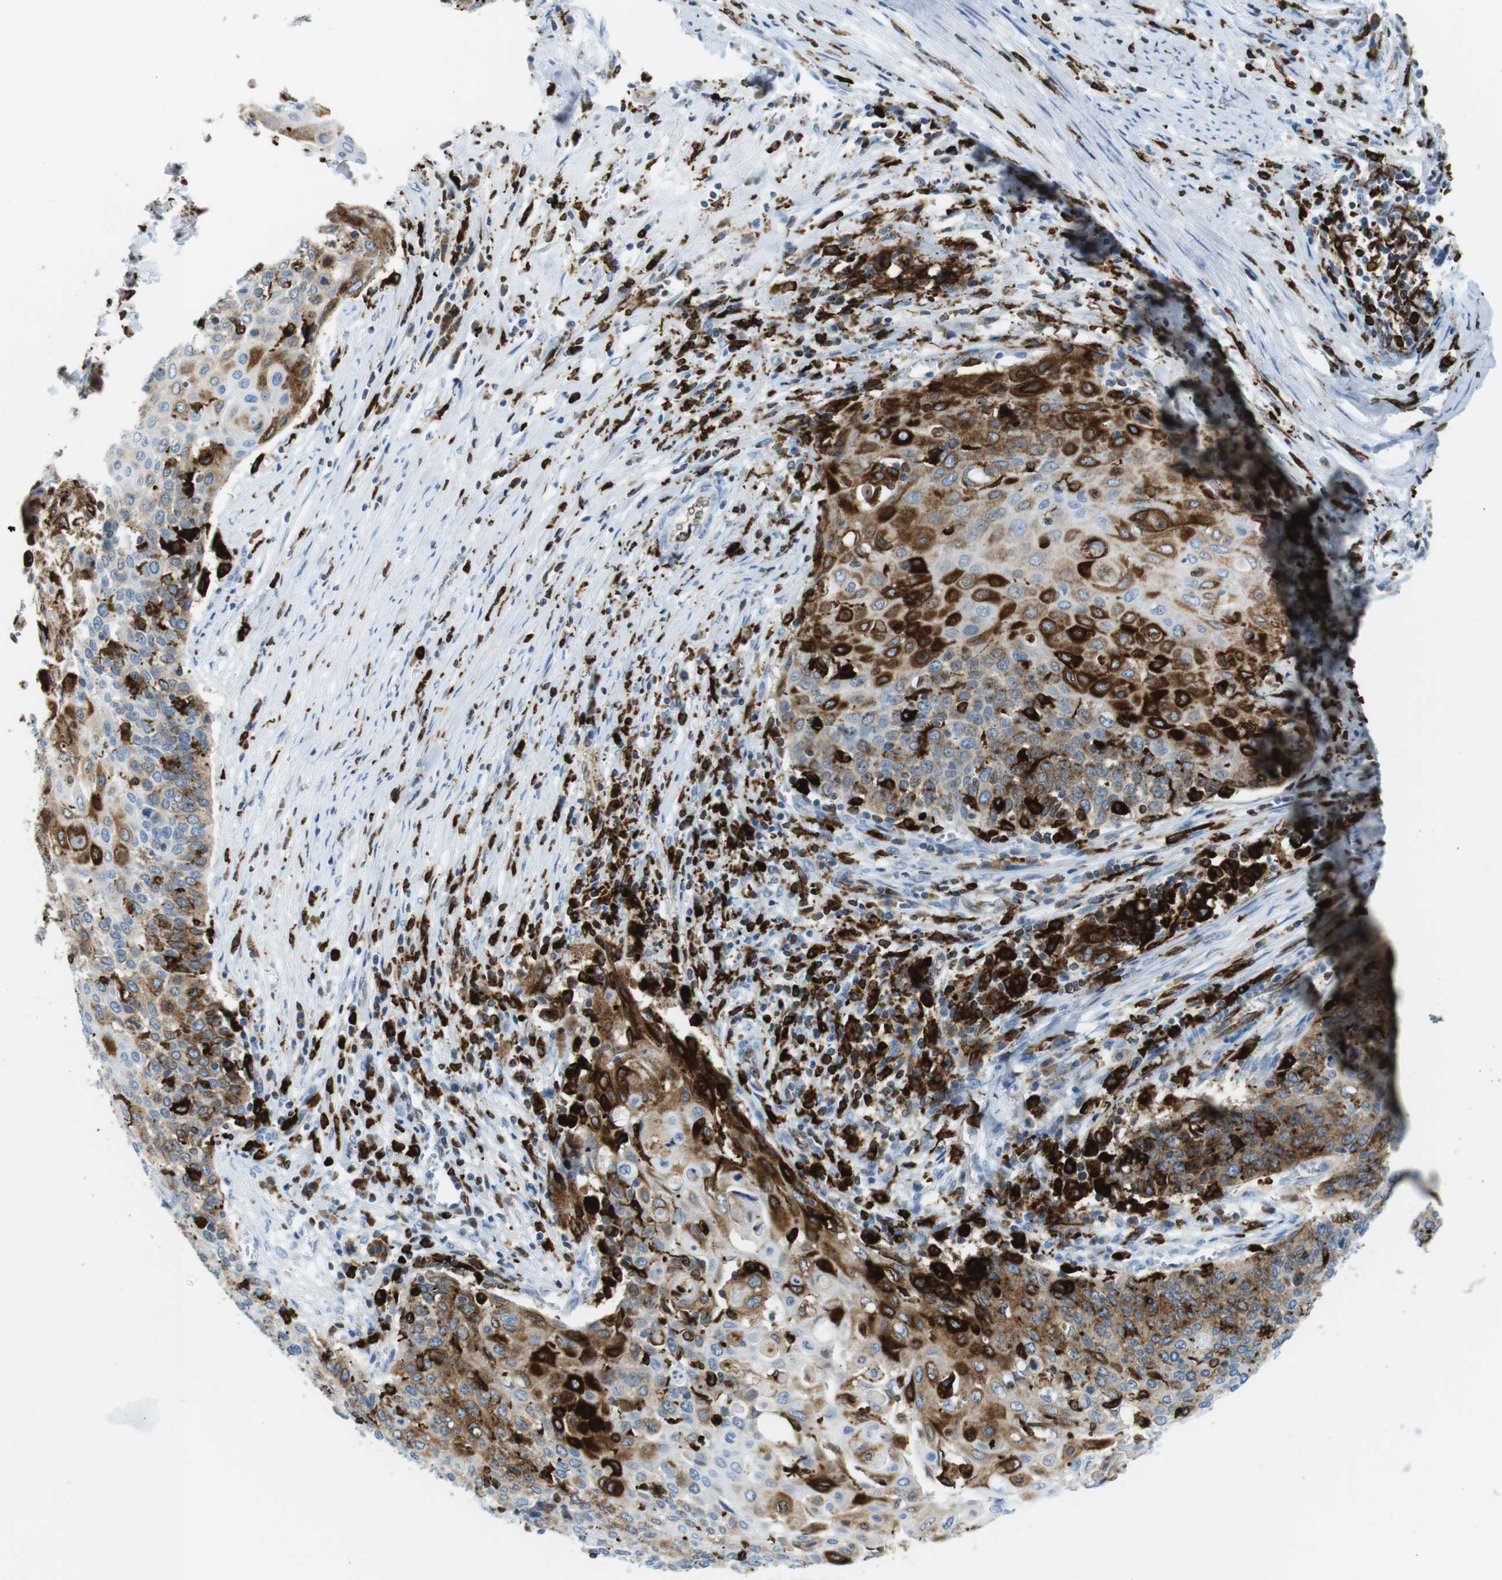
{"staining": {"intensity": "moderate", "quantity": "25%-75%", "location": "cytoplasmic/membranous"}, "tissue": "cervical cancer", "cell_type": "Tumor cells", "image_type": "cancer", "snomed": [{"axis": "morphology", "description": "Squamous cell carcinoma, NOS"}, {"axis": "topography", "description": "Cervix"}], "caption": "Approximately 25%-75% of tumor cells in cervical cancer (squamous cell carcinoma) show moderate cytoplasmic/membranous protein staining as visualized by brown immunohistochemical staining.", "gene": "CIITA", "patient": {"sex": "female", "age": 39}}